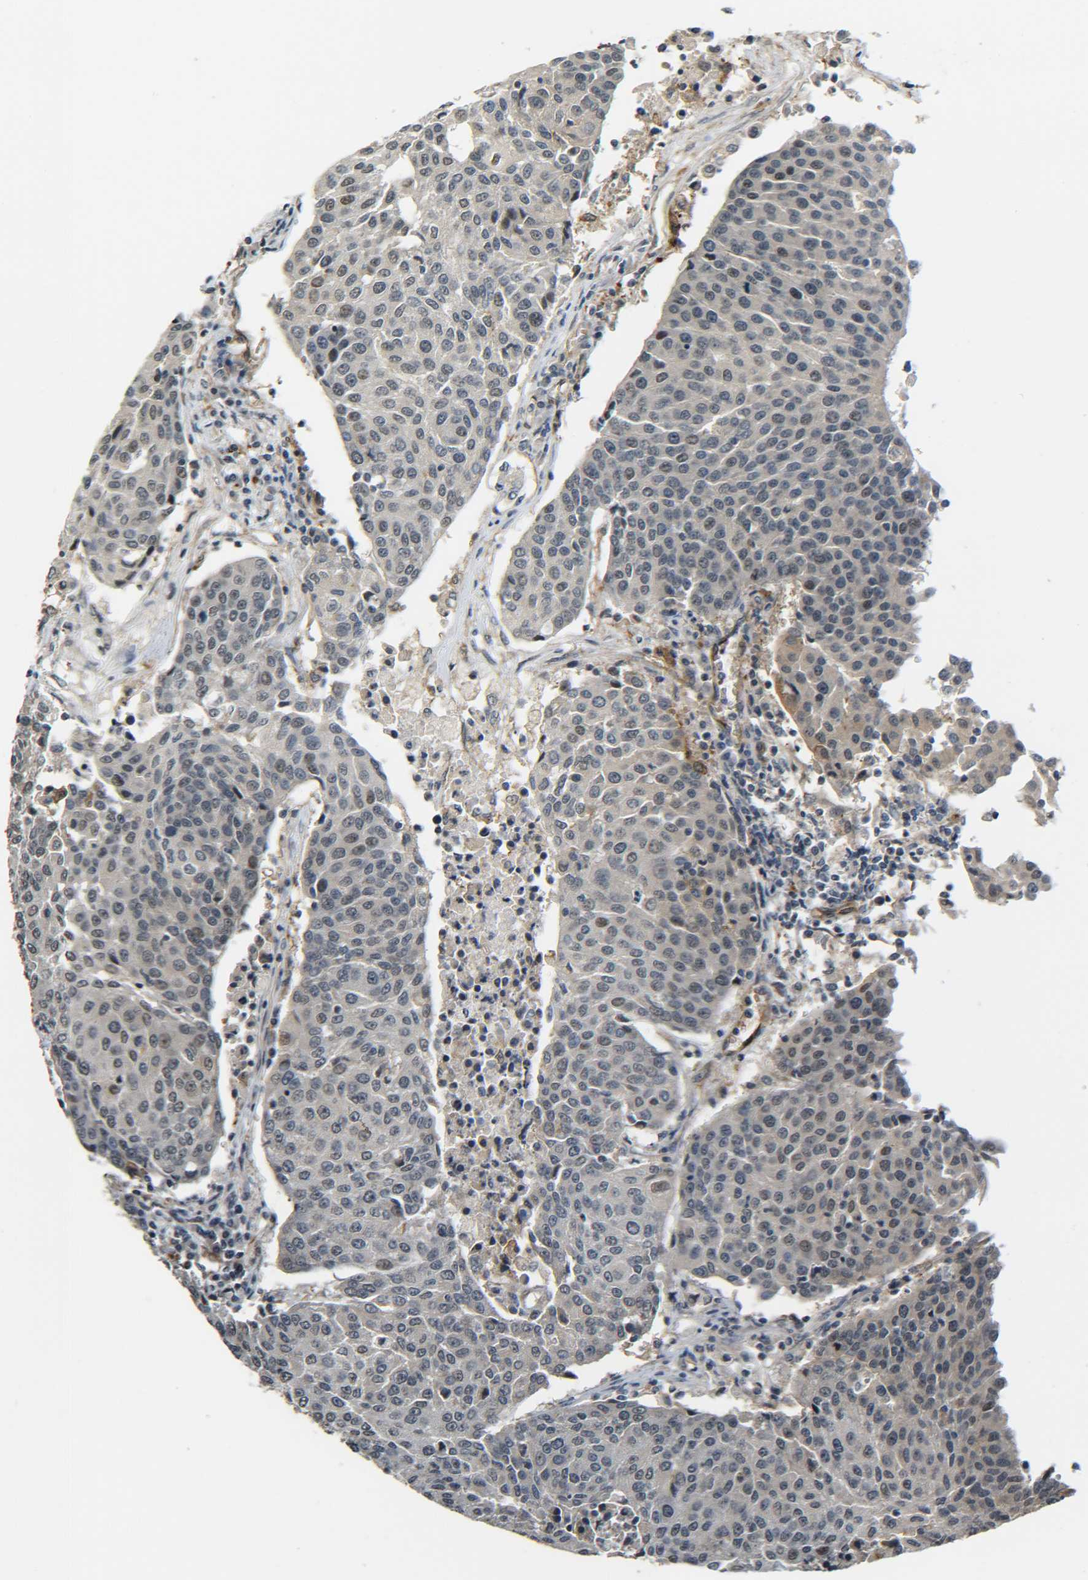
{"staining": {"intensity": "weak", "quantity": "<25%", "location": "nuclear"}, "tissue": "urothelial cancer", "cell_type": "Tumor cells", "image_type": "cancer", "snomed": [{"axis": "morphology", "description": "Urothelial carcinoma, High grade"}, {"axis": "topography", "description": "Urinary bladder"}], "caption": "The micrograph exhibits no staining of tumor cells in high-grade urothelial carcinoma.", "gene": "DAB2", "patient": {"sex": "female", "age": 85}}